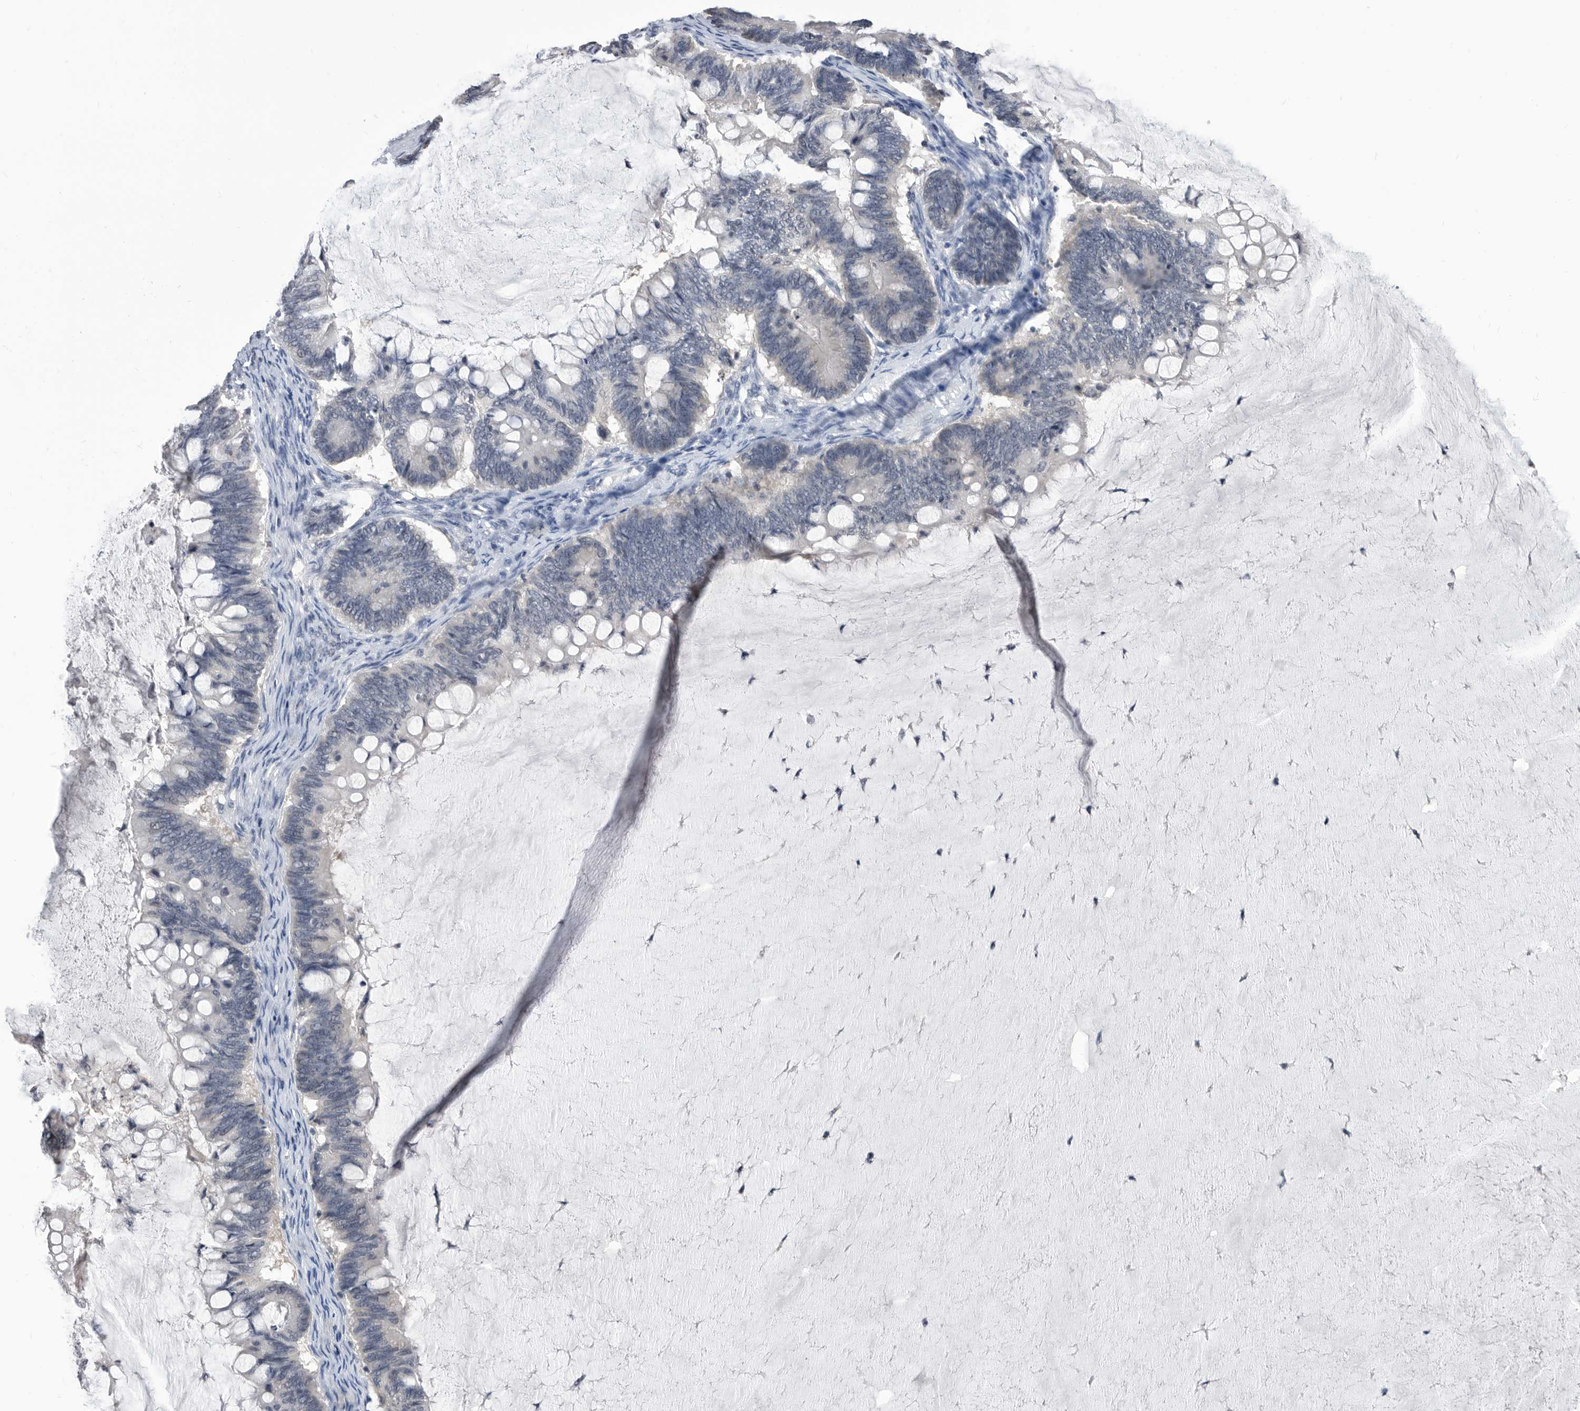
{"staining": {"intensity": "negative", "quantity": "none", "location": "none"}, "tissue": "ovarian cancer", "cell_type": "Tumor cells", "image_type": "cancer", "snomed": [{"axis": "morphology", "description": "Cystadenocarcinoma, mucinous, NOS"}, {"axis": "topography", "description": "Ovary"}], "caption": "Tumor cells show no significant positivity in ovarian mucinous cystadenocarcinoma.", "gene": "TSTD1", "patient": {"sex": "female", "age": 61}}